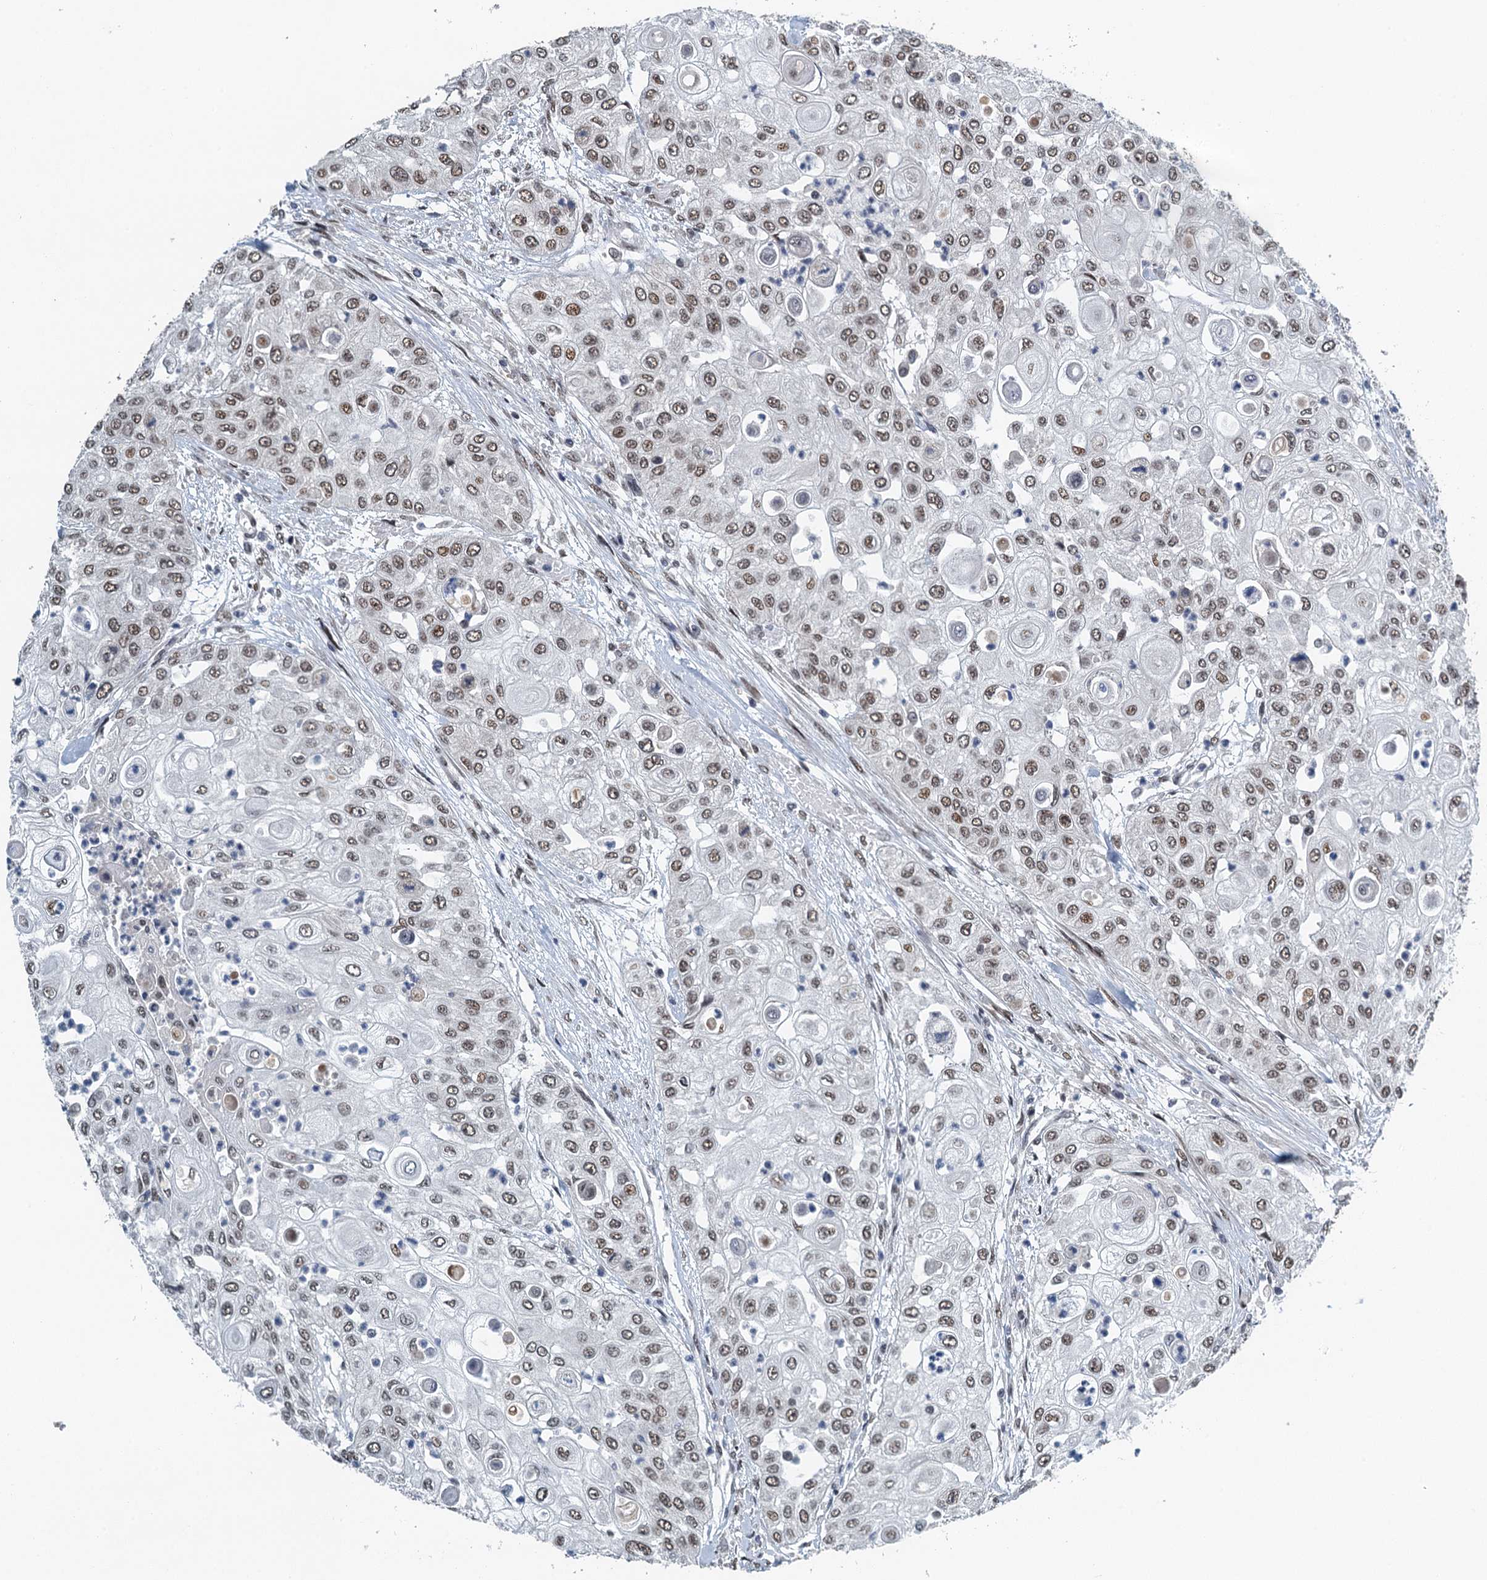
{"staining": {"intensity": "moderate", "quantity": ">75%", "location": "nuclear"}, "tissue": "urothelial cancer", "cell_type": "Tumor cells", "image_type": "cancer", "snomed": [{"axis": "morphology", "description": "Urothelial carcinoma, High grade"}, {"axis": "topography", "description": "Urinary bladder"}], "caption": "High-power microscopy captured an IHC histopathology image of urothelial carcinoma (high-grade), revealing moderate nuclear expression in about >75% of tumor cells.", "gene": "MTA3", "patient": {"sex": "female", "age": 79}}